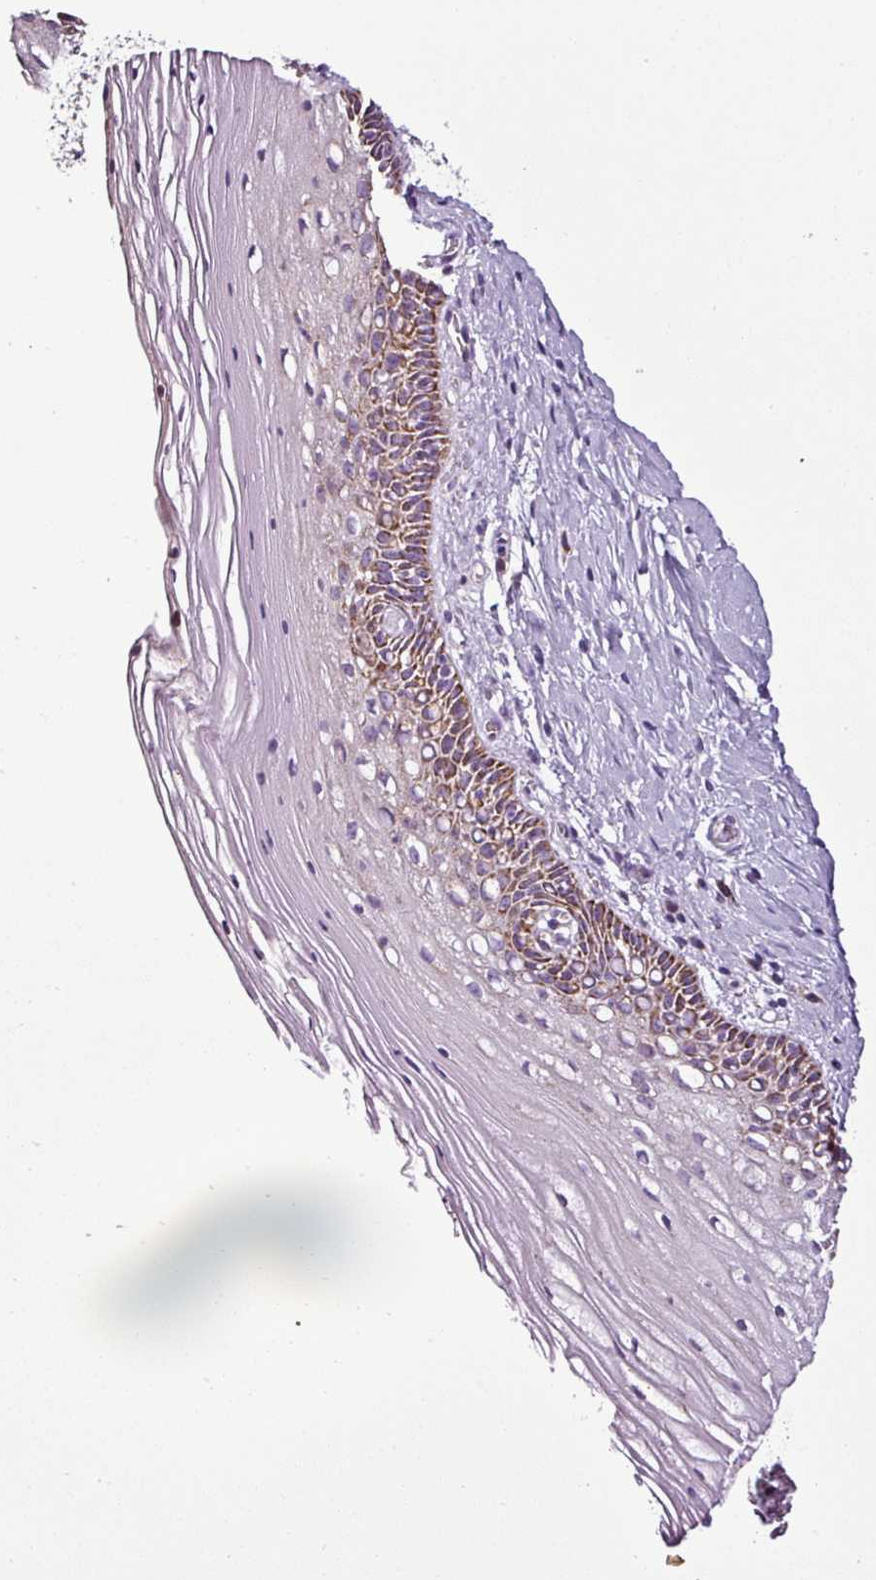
{"staining": {"intensity": "moderate", "quantity": "25%-75%", "location": "cytoplasmic/membranous"}, "tissue": "cervix", "cell_type": "Glandular cells", "image_type": "normal", "snomed": [{"axis": "morphology", "description": "Normal tissue, NOS"}, {"axis": "topography", "description": "Cervix"}], "caption": "A medium amount of moderate cytoplasmic/membranous staining is present in about 25%-75% of glandular cells in normal cervix. The staining was performed using DAB (3,3'-diaminobenzidine), with brown indicating positive protein expression. Nuclei are stained blue with hematoxylin.", "gene": "DPAGT1", "patient": {"sex": "female", "age": 36}}